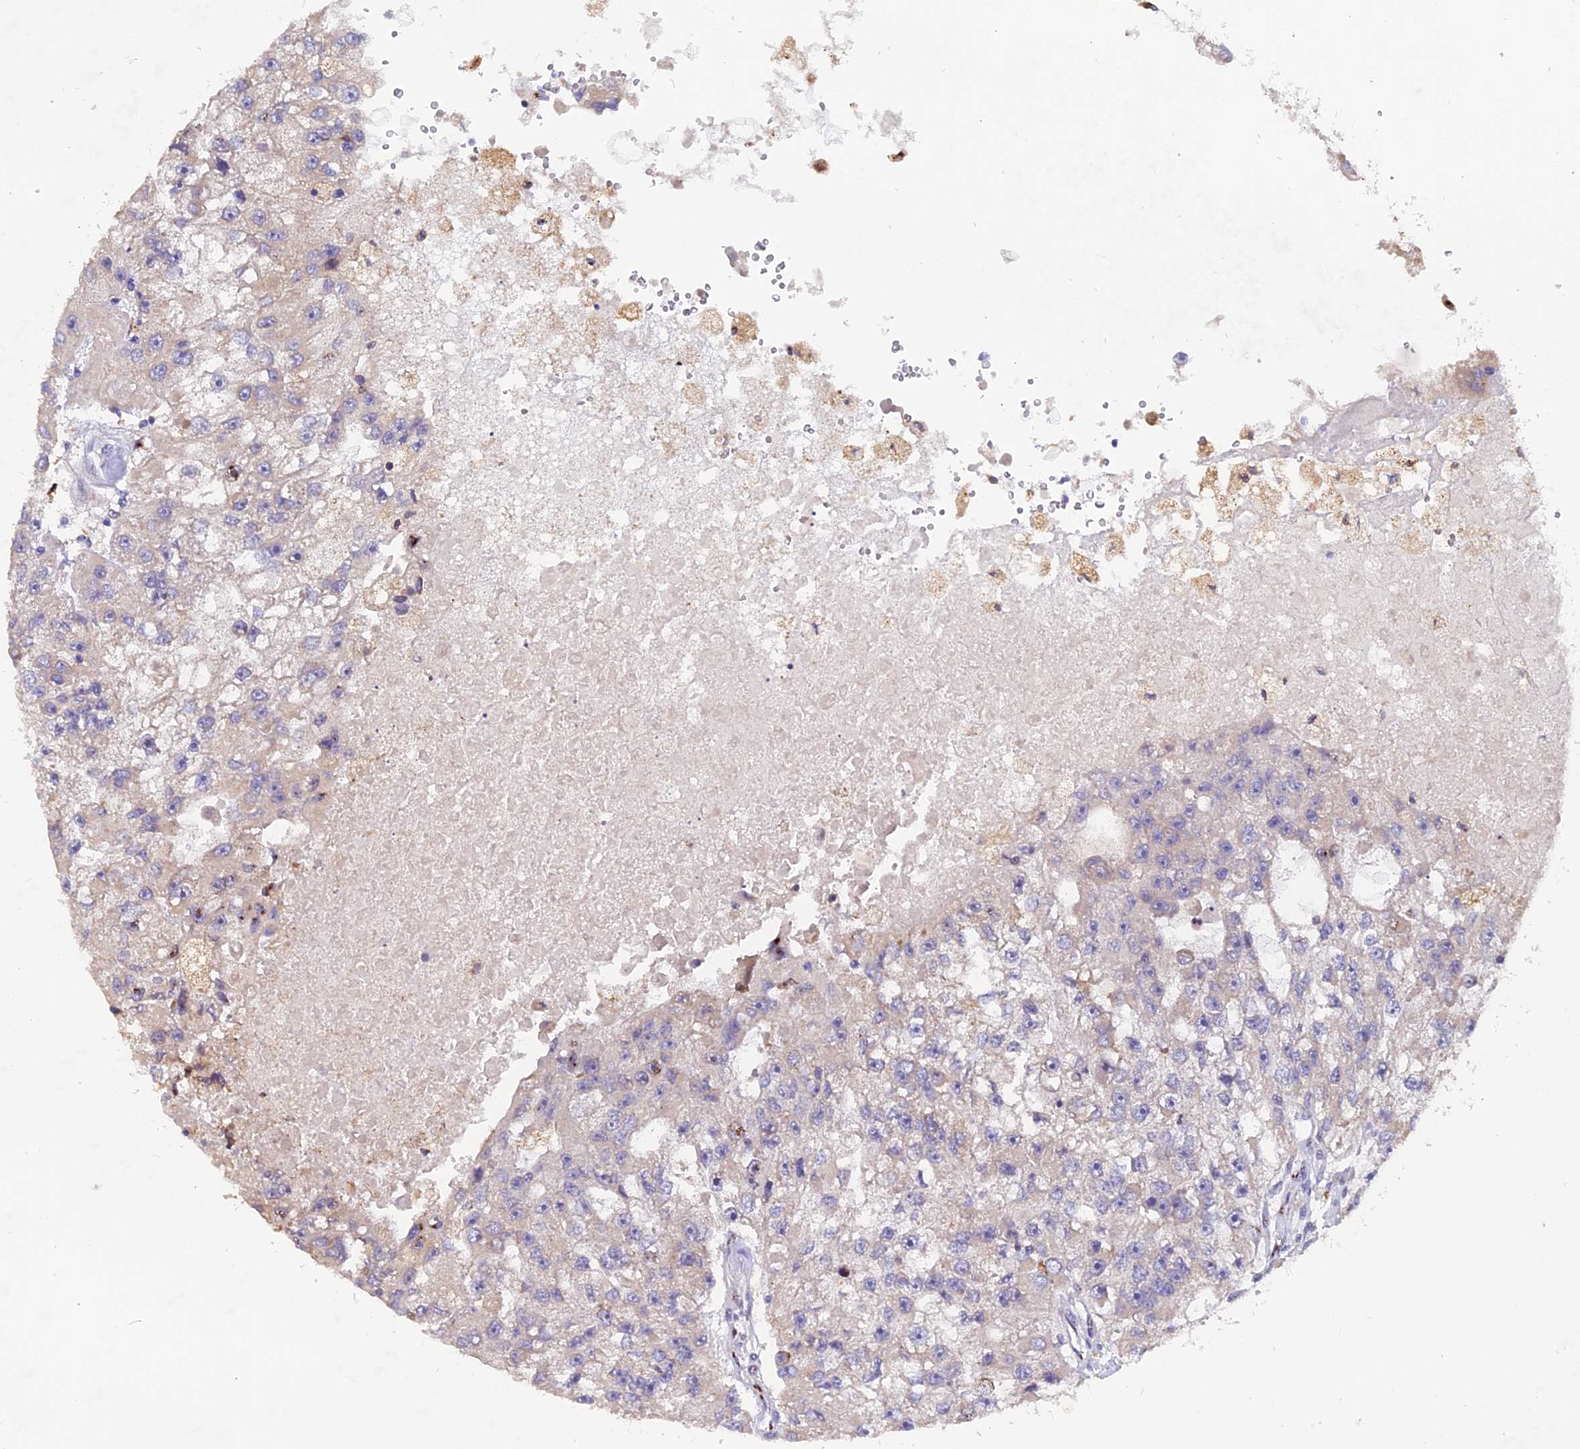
{"staining": {"intensity": "negative", "quantity": "none", "location": "none"}, "tissue": "renal cancer", "cell_type": "Tumor cells", "image_type": "cancer", "snomed": [{"axis": "morphology", "description": "Adenocarcinoma, NOS"}, {"axis": "topography", "description": "Kidney"}], "caption": "A photomicrograph of renal adenocarcinoma stained for a protein shows no brown staining in tumor cells.", "gene": "FAM118B", "patient": {"sex": "male", "age": 63}}